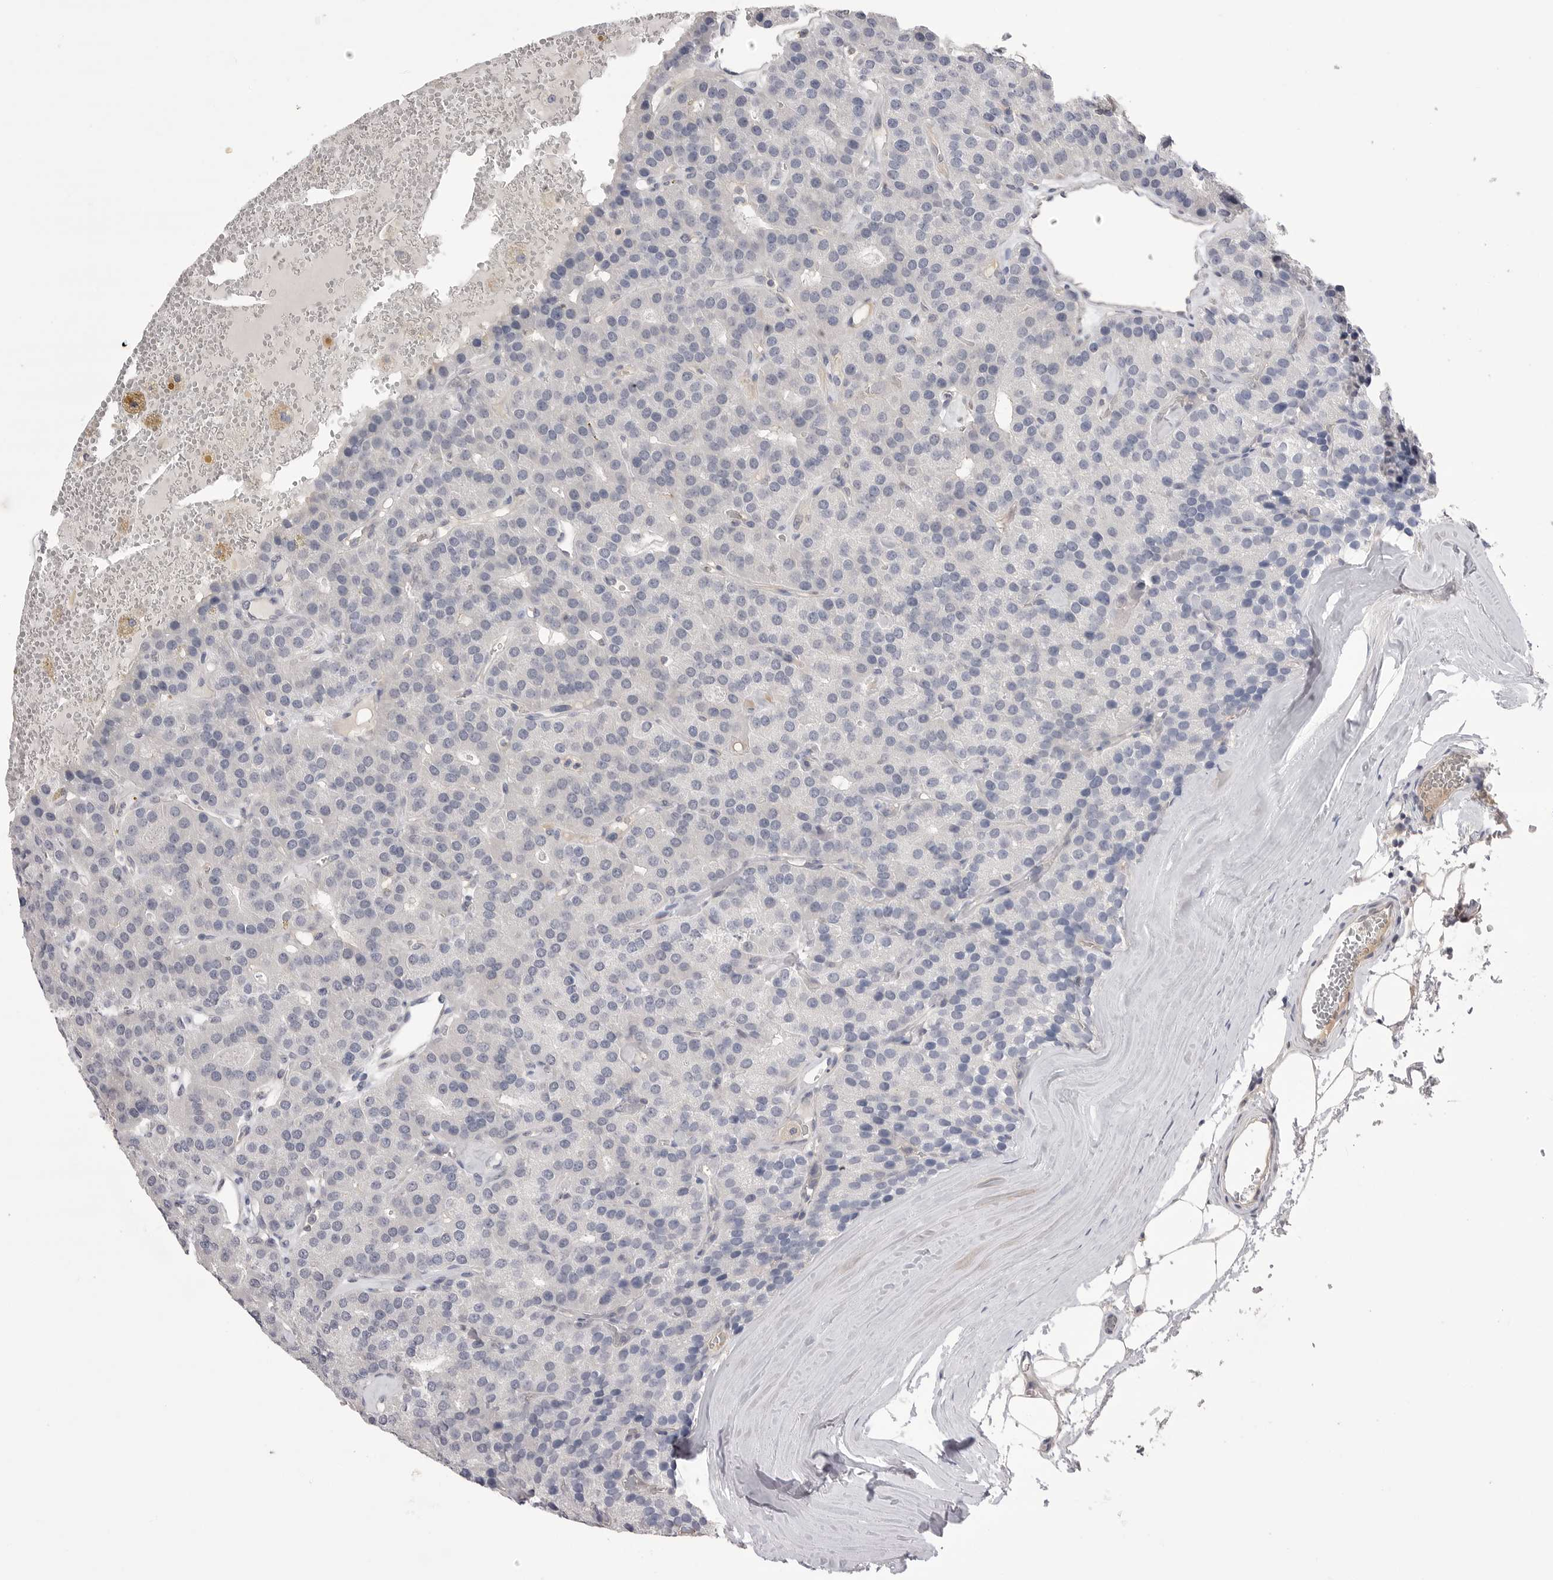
{"staining": {"intensity": "negative", "quantity": "none", "location": "none"}, "tissue": "parathyroid gland", "cell_type": "Glandular cells", "image_type": "normal", "snomed": [{"axis": "morphology", "description": "Normal tissue, NOS"}, {"axis": "morphology", "description": "Adenoma, NOS"}, {"axis": "topography", "description": "Parathyroid gland"}], "caption": "Glandular cells show no significant staining in unremarkable parathyroid gland. (Brightfield microscopy of DAB (3,3'-diaminobenzidine) immunohistochemistry (IHC) at high magnification).", "gene": "DLGAP3", "patient": {"sex": "female", "age": 86}}